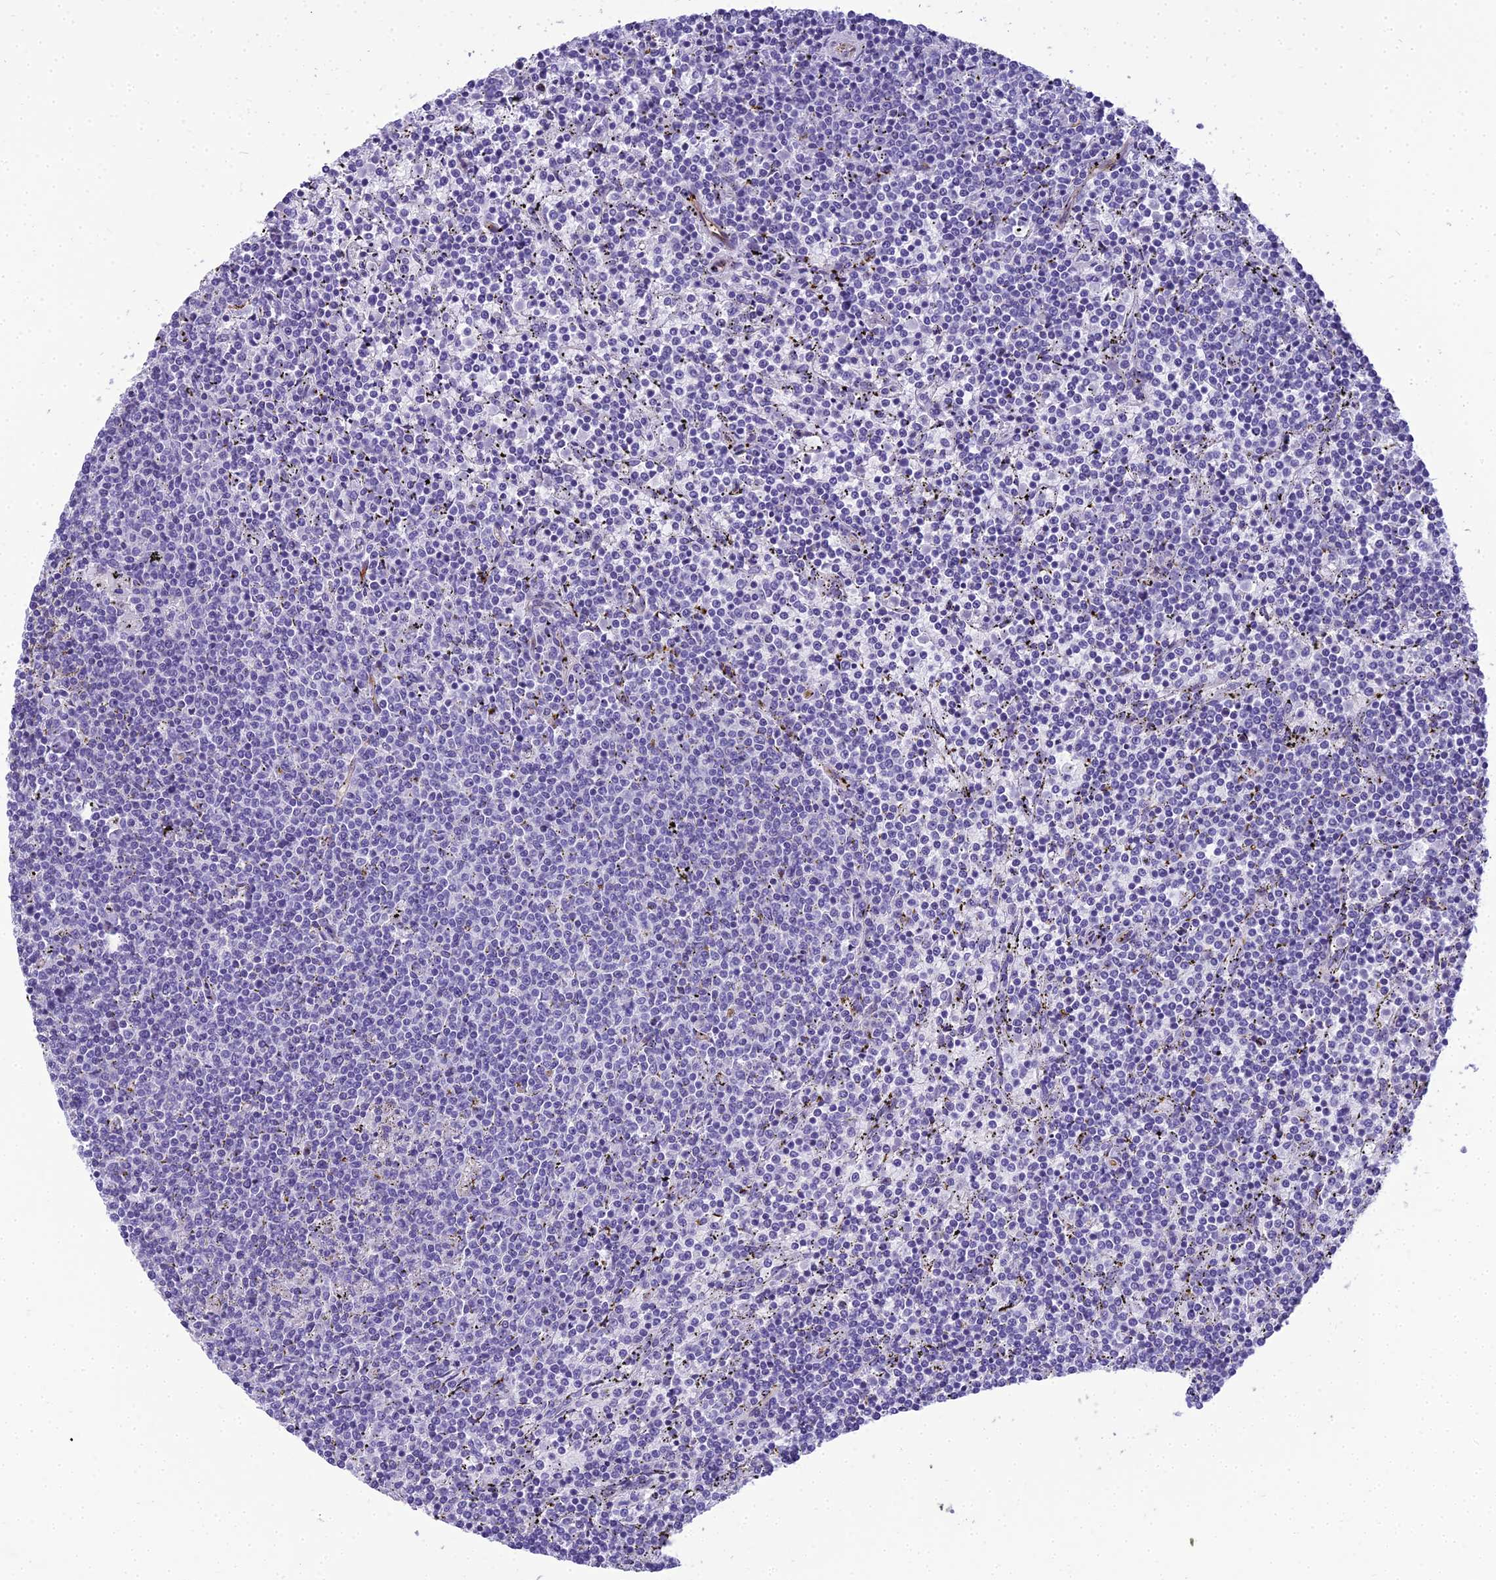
{"staining": {"intensity": "negative", "quantity": "none", "location": "none"}, "tissue": "lymphoma", "cell_type": "Tumor cells", "image_type": "cancer", "snomed": [{"axis": "morphology", "description": "Malignant lymphoma, non-Hodgkin's type, Low grade"}, {"axis": "topography", "description": "Spleen"}], "caption": "High power microscopy image of an immunohistochemistry photomicrograph of lymphoma, revealing no significant expression in tumor cells.", "gene": "NINJ1", "patient": {"sex": "female", "age": 50}}